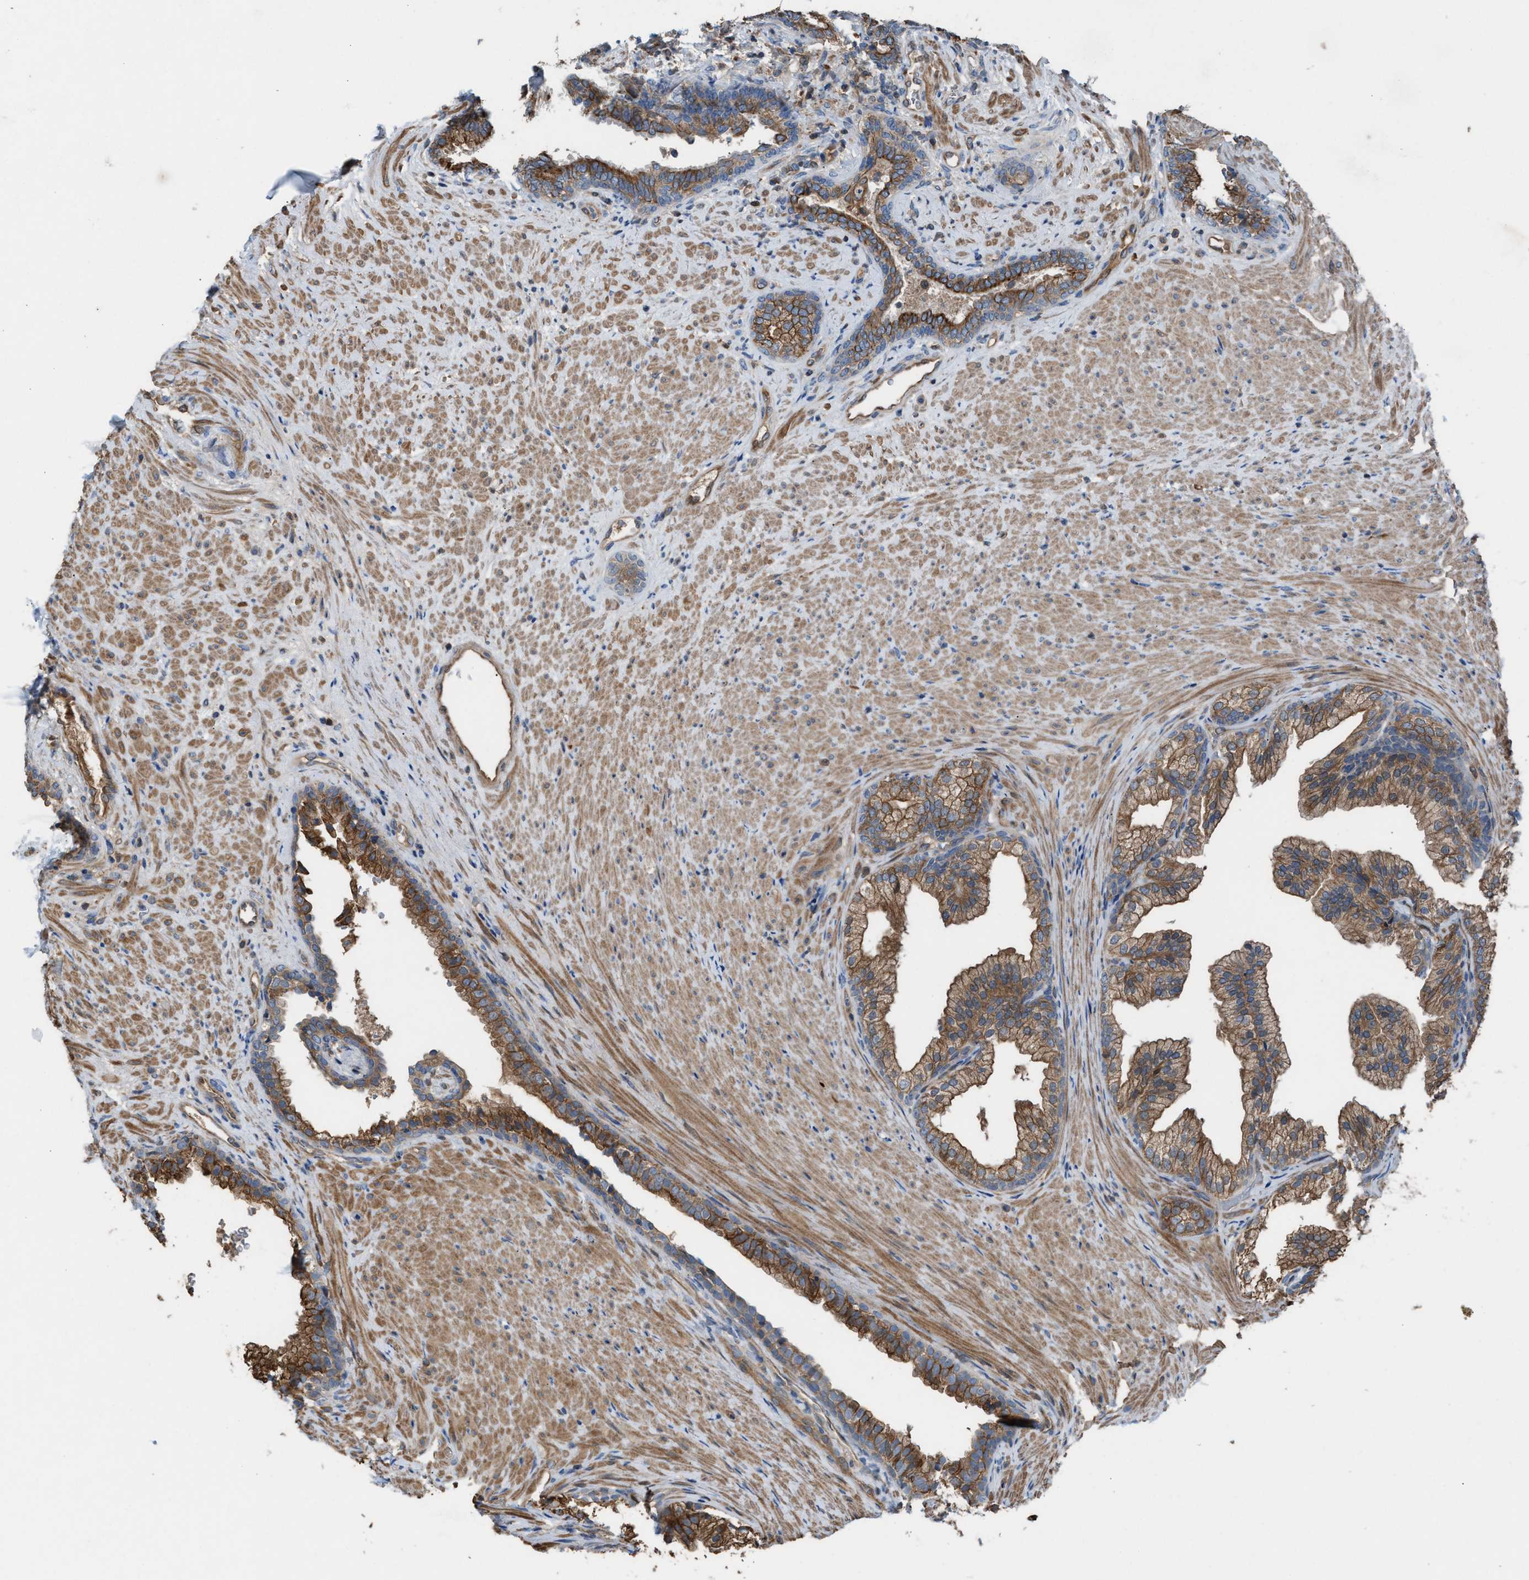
{"staining": {"intensity": "moderate", "quantity": ">75%", "location": "cytoplasmic/membranous"}, "tissue": "prostate", "cell_type": "Glandular cells", "image_type": "normal", "snomed": [{"axis": "morphology", "description": "Normal tissue, NOS"}, {"axis": "topography", "description": "Prostate"}], "caption": "Approximately >75% of glandular cells in unremarkable prostate display moderate cytoplasmic/membranous protein positivity as visualized by brown immunohistochemical staining.", "gene": "TPK1", "patient": {"sex": "male", "age": 76}}